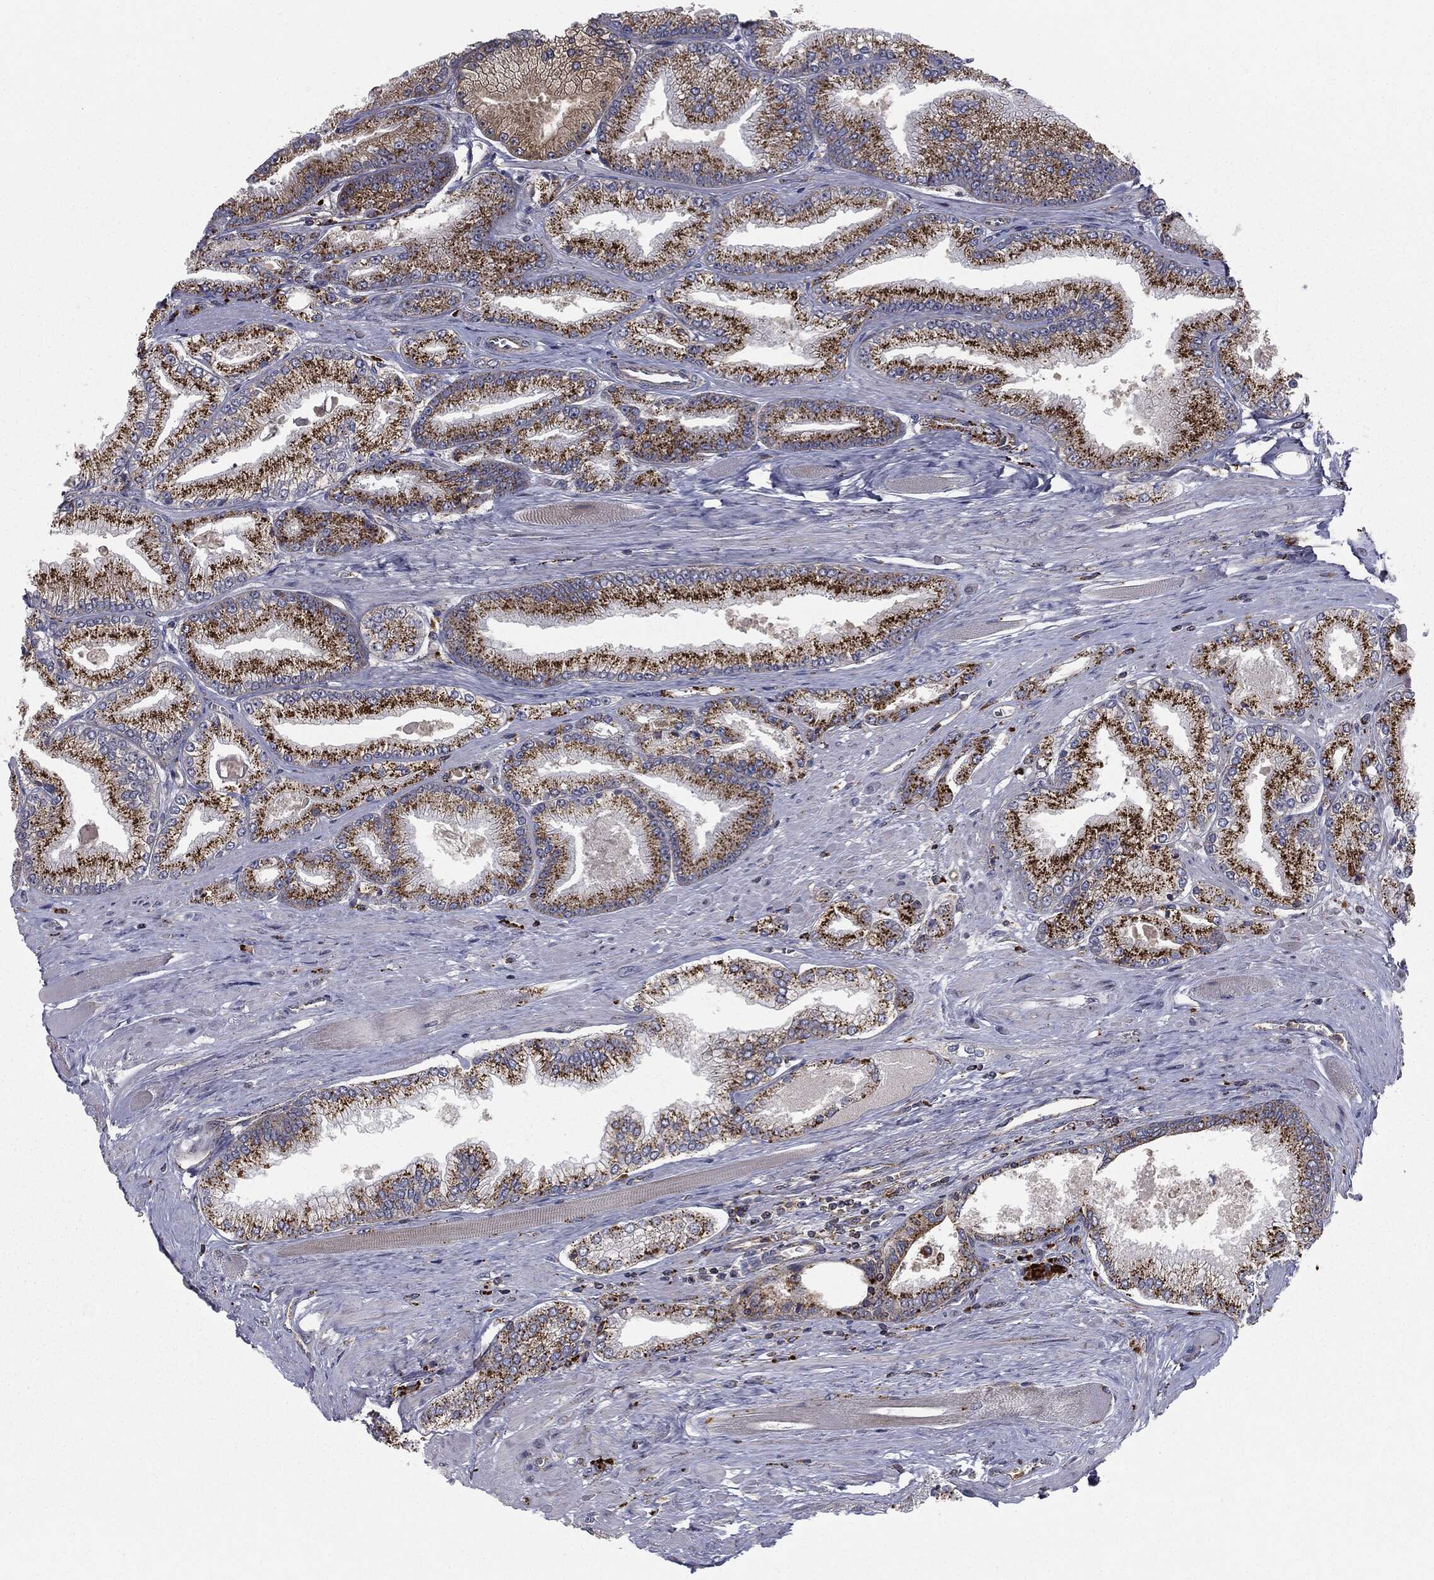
{"staining": {"intensity": "strong", "quantity": ">75%", "location": "cytoplasmic/membranous"}, "tissue": "prostate cancer", "cell_type": "Tumor cells", "image_type": "cancer", "snomed": [{"axis": "morphology", "description": "Adenocarcinoma, Low grade"}, {"axis": "topography", "description": "Prostate"}], "caption": "A brown stain highlights strong cytoplasmic/membranous positivity of a protein in prostate cancer (low-grade adenocarcinoma) tumor cells. The staining is performed using DAB (3,3'-diaminobenzidine) brown chromogen to label protein expression. The nuclei are counter-stained blue using hematoxylin.", "gene": "CTSA", "patient": {"sex": "male", "age": 67}}